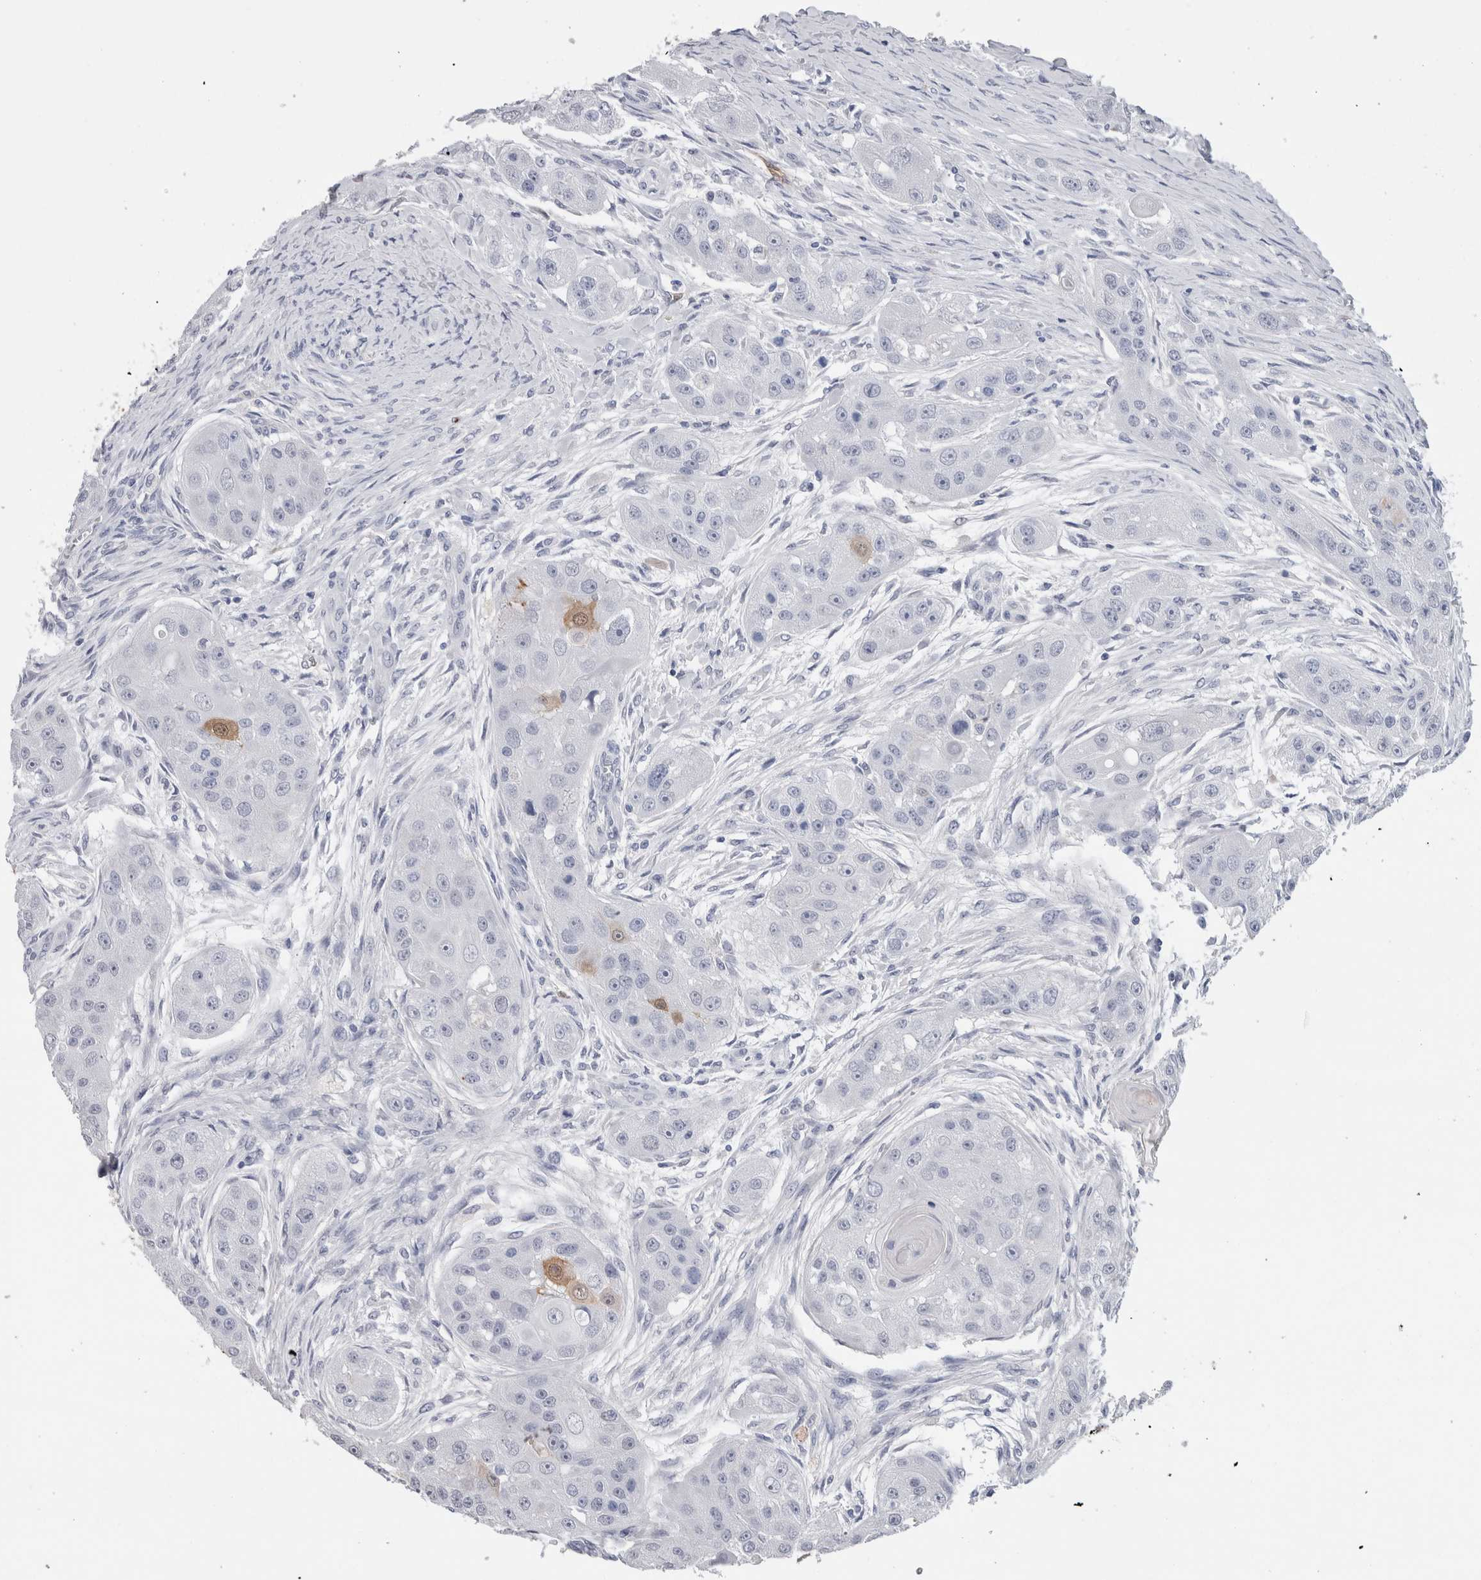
{"staining": {"intensity": "negative", "quantity": "none", "location": "none"}, "tissue": "head and neck cancer", "cell_type": "Tumor cells", "image_type": "cancer", "snomed": [{"axis": "morphology", "description": "Normal tissue, NOS"}, {"axis": "morphology", "description": "Squamous cell carcinoma, NOS"}, {"axis": "topography", "description": "Skeletal muscle"}, {"axis": "topography", "description": "Head-Neck"}], "caption": "IHC image of neoplastic tissue: human squamous cell carcinoma (head and neck) stained with DAB (3,3'-diaminobenzidine) exhibits no significant protein expression in tumor cells.", "gene": "FABP4", "patient": {"sex": "male", "age": 51}}